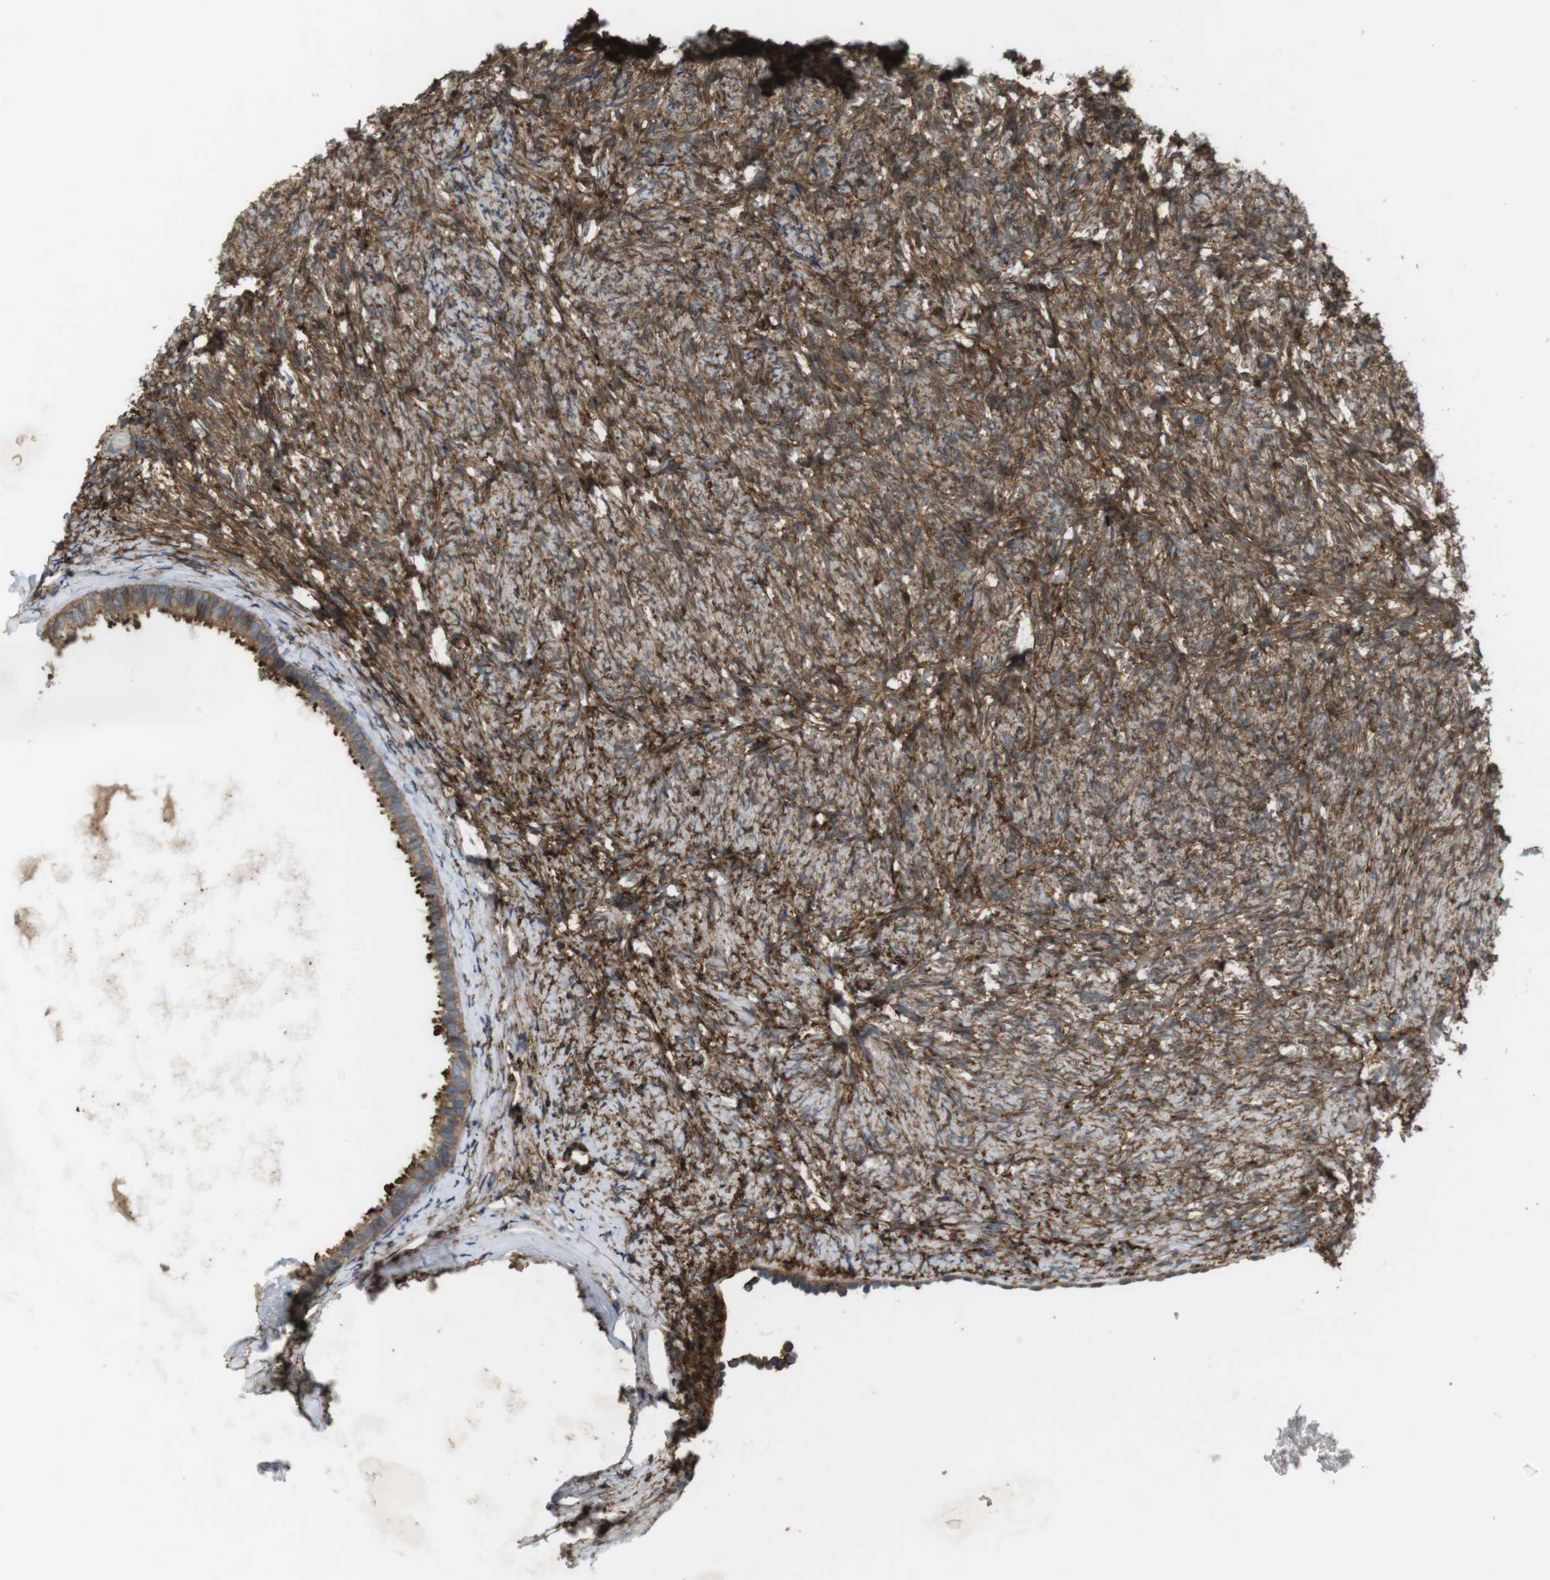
{"staining": {"intensity": "moderate", "quantity": ">75%", "location": "cytoplasmic/membranous"}, "tissue": "ovary", "cell_type": "Ovarian stroma cells", "image_type": "normal", "snomed": [{"axis": "morphology", "description": "Normal tissue, NOS"}, {"axis": "topography", "description": "Ovary"}], "caption": "An immunohistochemistry (IHC) image of normal tissue is shown. Protein staining in brown labels moderate cytoplasmic/membranous positivity in ovary within ovarian stroma cells. (DAB IHC, brown staining for protein, blue staining for nuclei).", "gene": "DDAH2", "patient": {"sex": "female", "age": 60}}